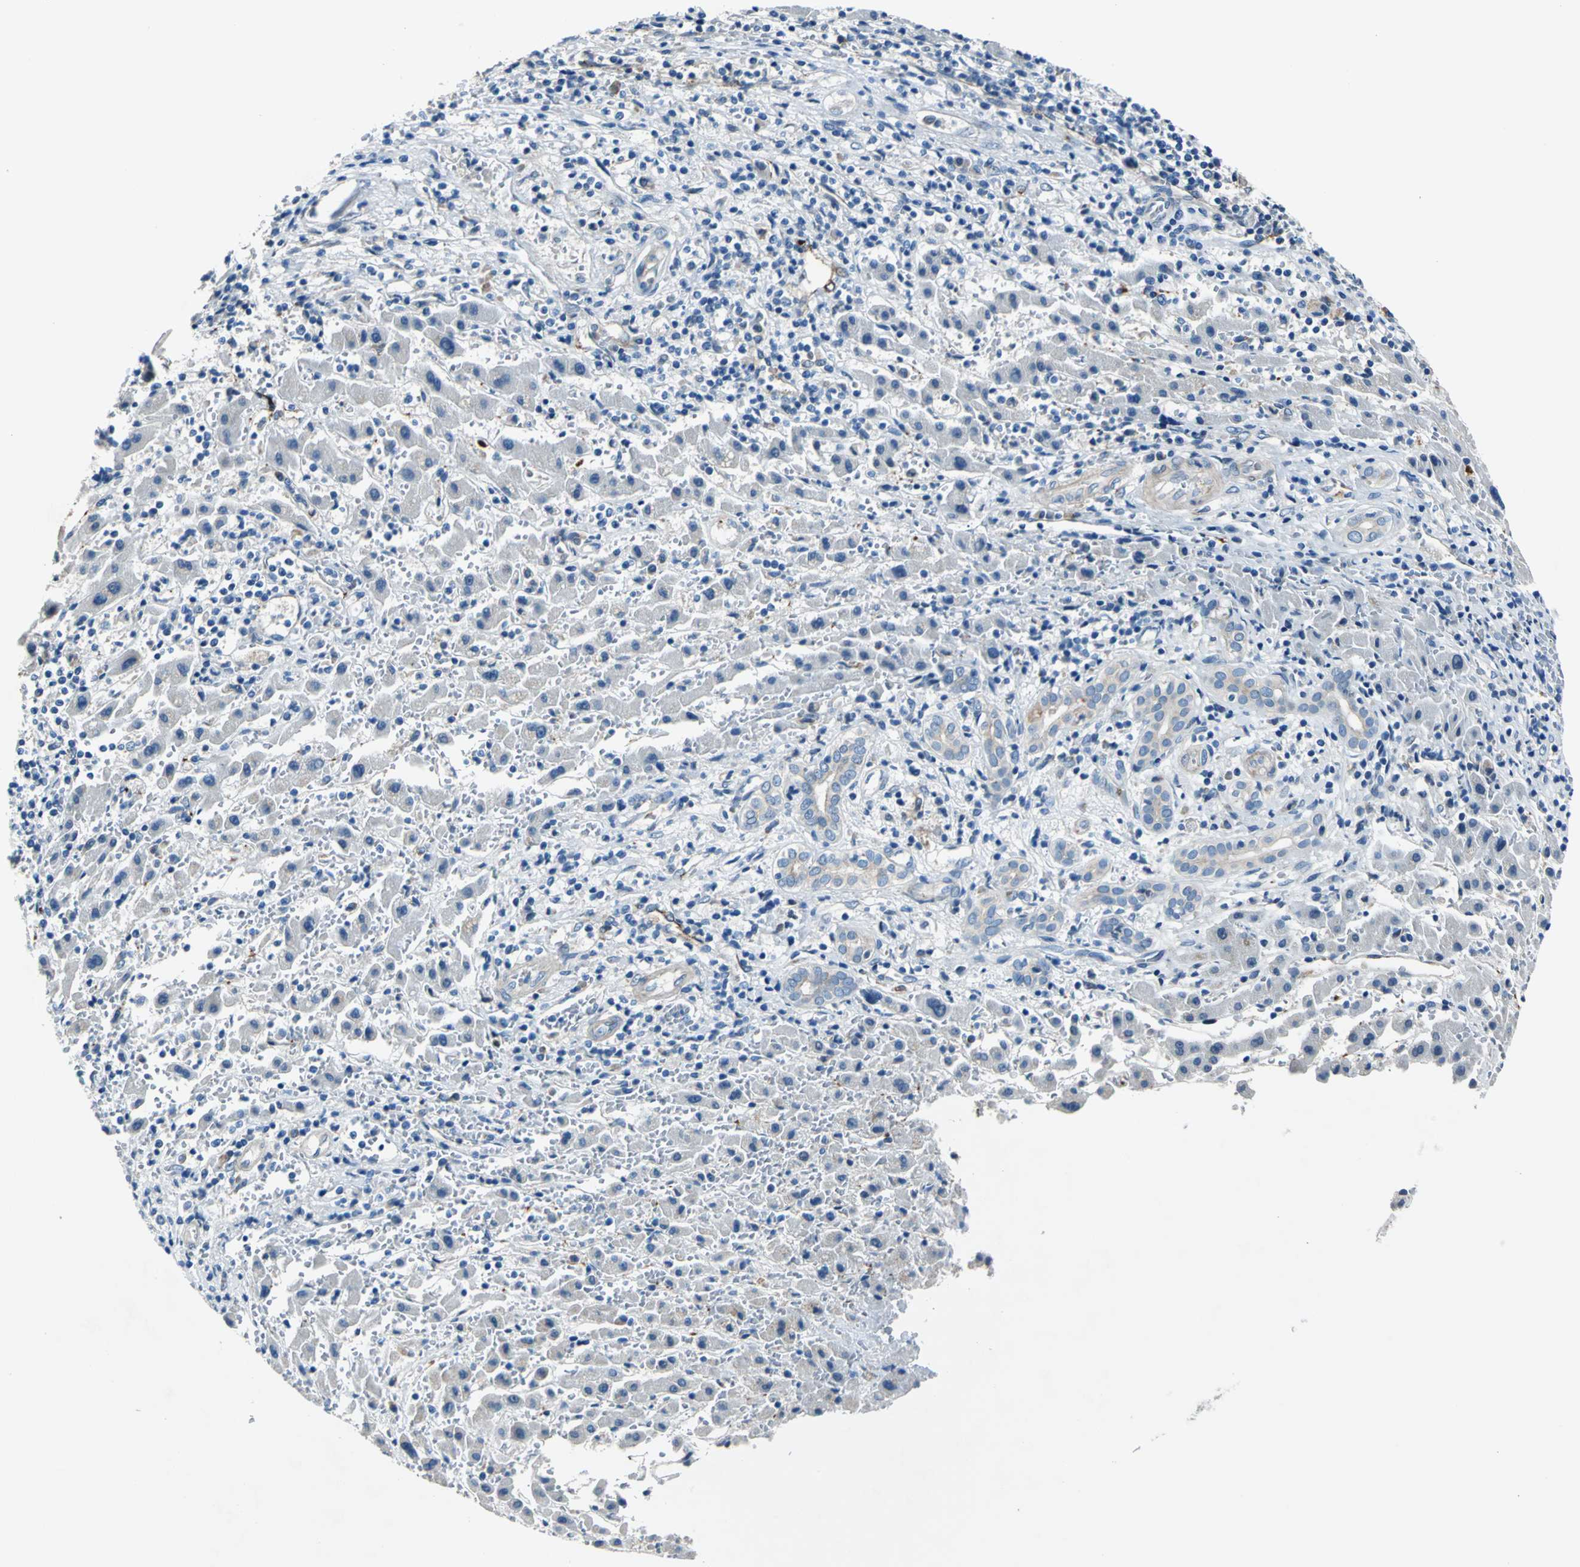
{"staining": {"intensity": "moderate", "quantity": "25%-75%", "location": "cytoplasmic/membranous"}, "tissue": "liver cancer", "cell_type": "Tumor cells", "image_type": "cancer", "snomed": [{"axis": "morphology", "description": "Cholangiocarcinoma"}, {"axis": "topography", "description": "Liver"}], "caption": "IHC staining of cholangiocarcinoma (liver), which shows medium levels of moderate cytoplasmic/membranous positivity in about 25%-75% of tumor cells indicating moderate cytoplasmic/membranous protein expression. The staining was performed using DAB (brown) for protein detection and nuclei were counterstained in hematoxylin (blue).", "gene": "SELP", "patient": {"sex": "male", "age": 57}}